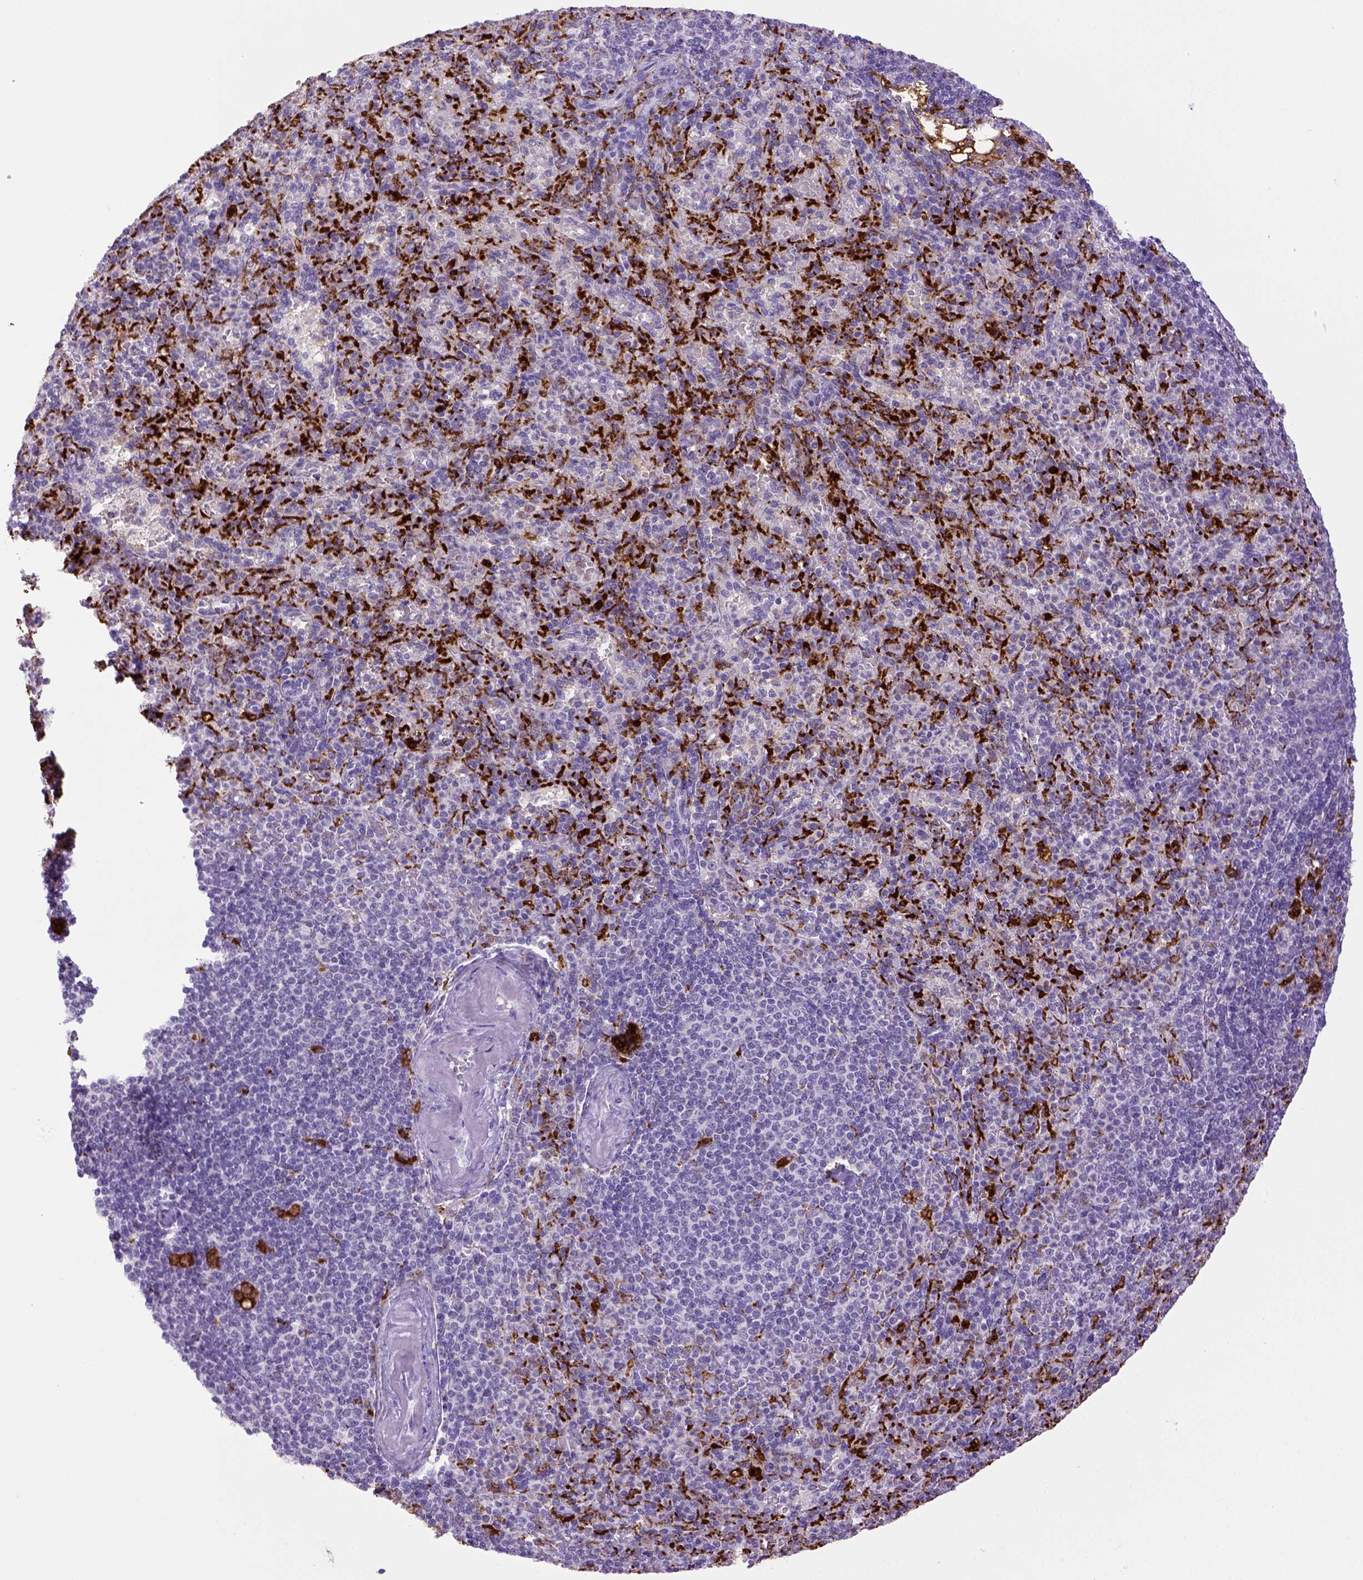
{"staining": {"intensity": "strong", "quantity": "25%-75%", "location": "cytoplasmic/membranous"}, "tissue": "spleen", "cell_type": "Cells in red pulp", "image_type": "normal", "snomed": [{"axis": "morphology", "description": "Normal tissue, NOS"}, {"axis": "topography", "description": "Spleen"}], "caption": "Strong cytoplasmic/membranous expression is identified in about 25%-75% of cells in red pulp in unremarkable spleen. (DAB (3,3'-diaminobenzidine) = brown stain, brightfield microscopy at high magnification).", "gene": "CD68", "patient": {"sex": "female", "age": 74}}